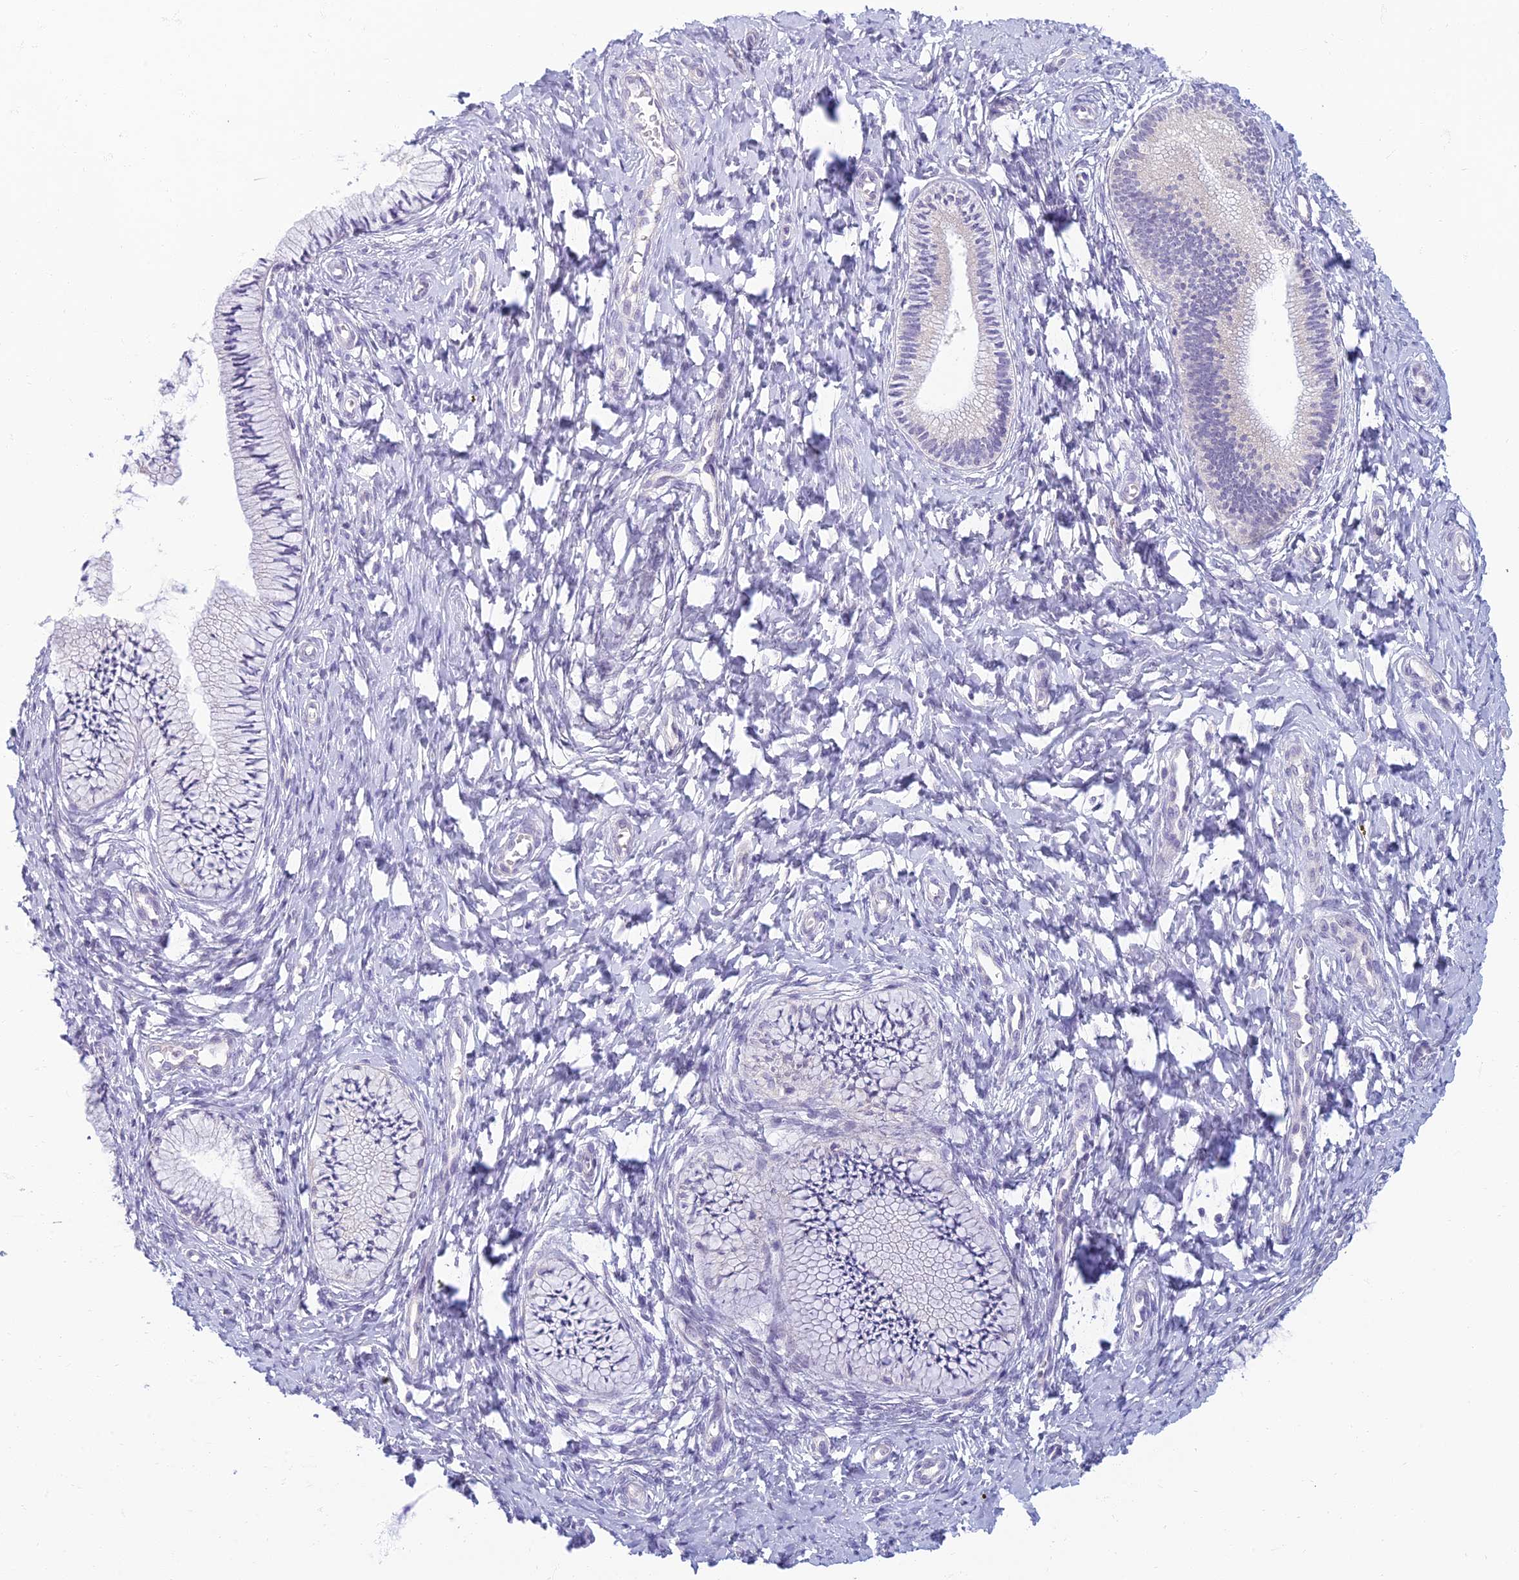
{"staining": {"intensity": "negative", "quantity": "none", "location": "none"}, "tissue": "cervix", "cell_type": "Glandular cells", "image_type": "normal", "snomed": [{"axis": "morphology", "description": "Normal tissue, NOS"}, {"axis": "topography", "description": "Cervix"}], "caption": "This photomicrograph is of normal cervix stained with immunohistochemistry to label a protein in brown with the nuclei are counter-stained blue. There is no staining in glandular cells.", "gene": "SLC25A41", "patient": {"sex": "female", "age": 36}}